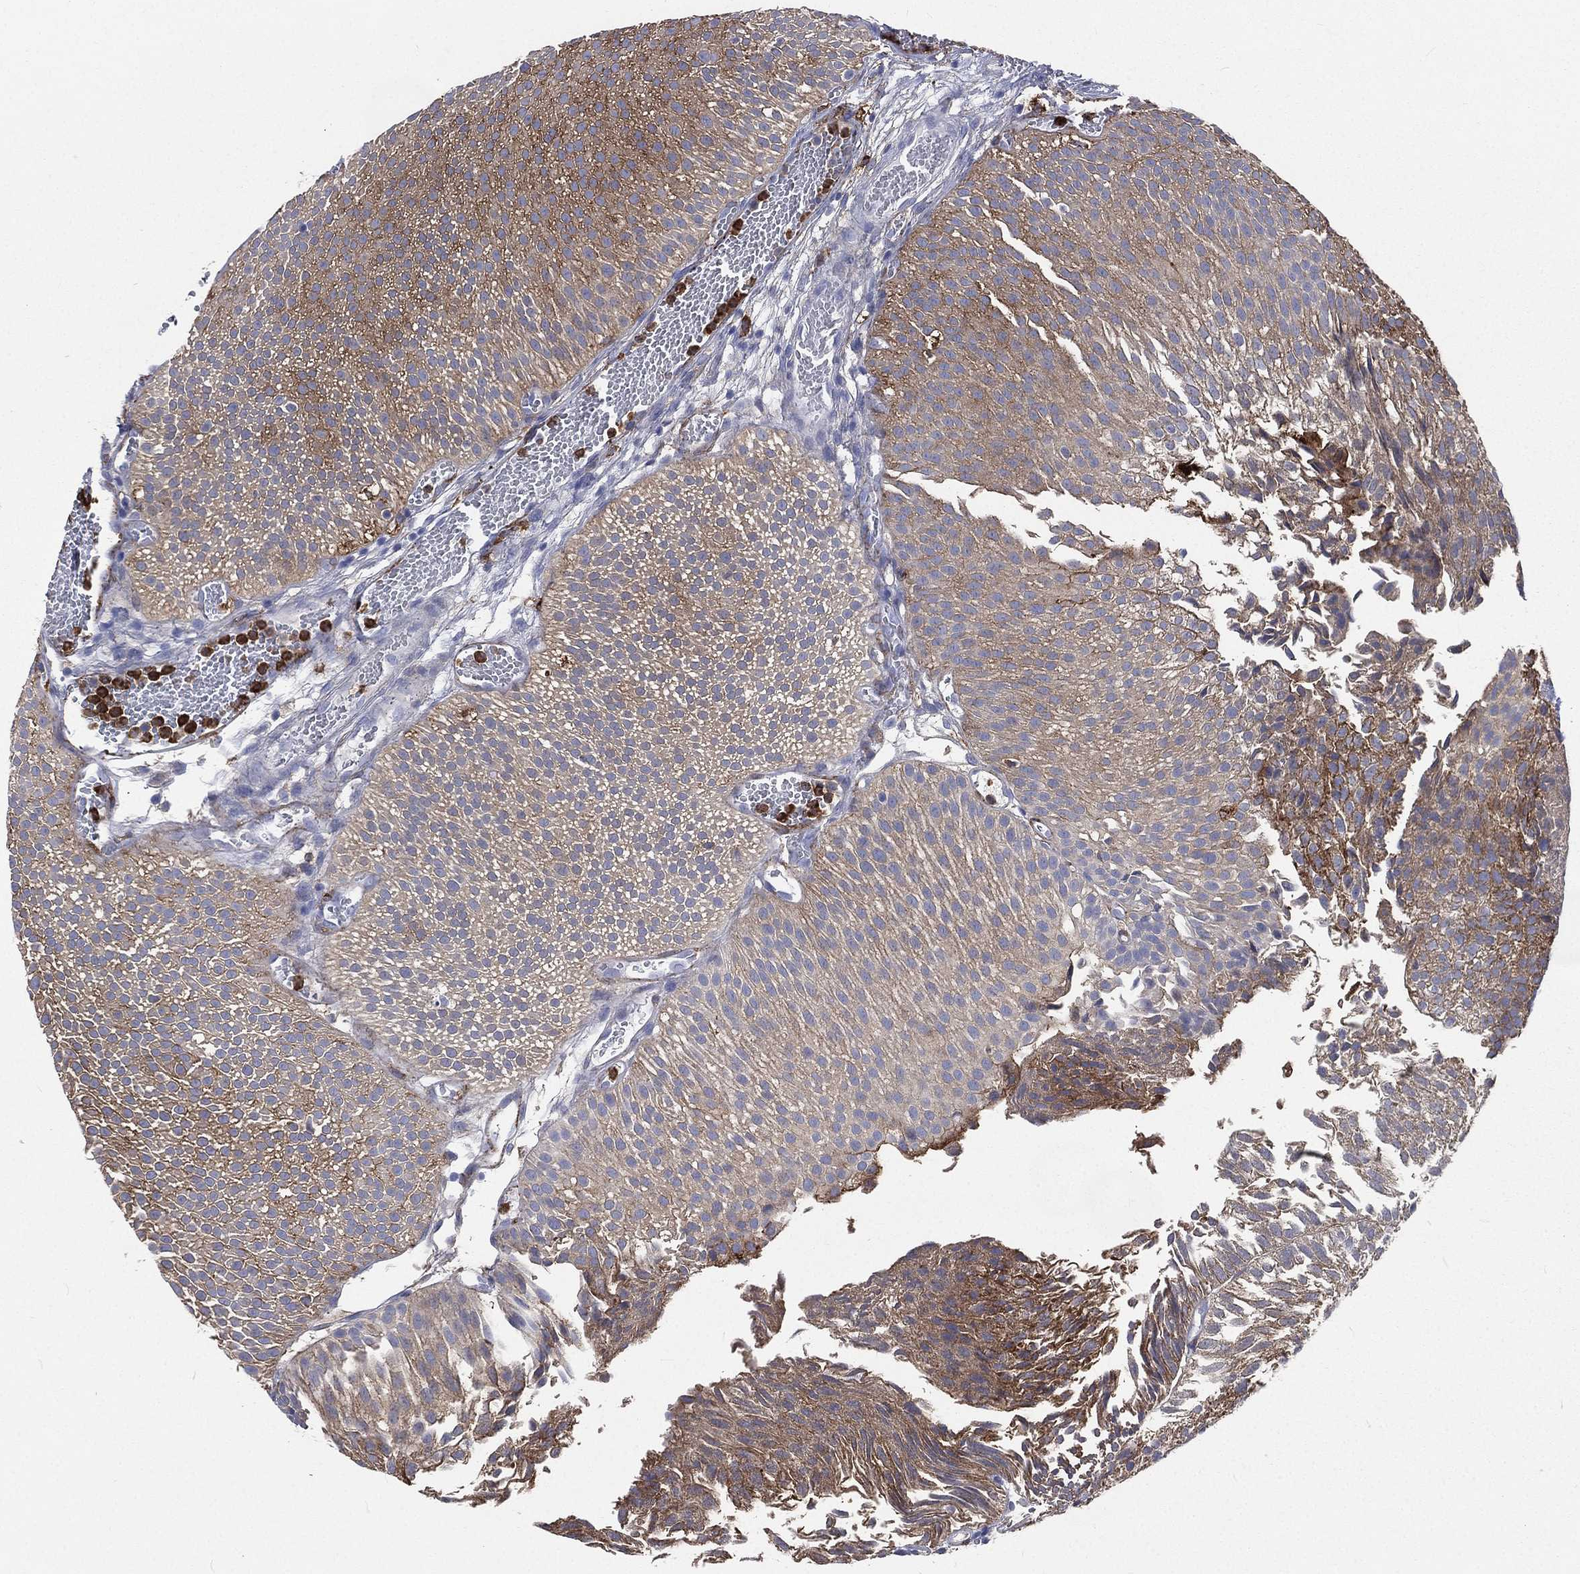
{"staining": {"intensity": "moderate", "quantity": "25%-75%", "location": "cytoplasmic/membranous"}, "tissue": "urothelial cancer", "cell_type": "Tumor cells", "image_type": "cancer", "snomed": [{"axis": "morphology", "description": "Urothelial carcinoma, Low grade"}, {"axis": "topography", "description": "Urinary bladder"}], "caption": "Urothelial cancer tissue exhibits moderate cytoplasmic/membranous staining in about 25%-75% of tumor cells", "gene": "BASP1", "patient": {"sex": "male", "age": 65}}